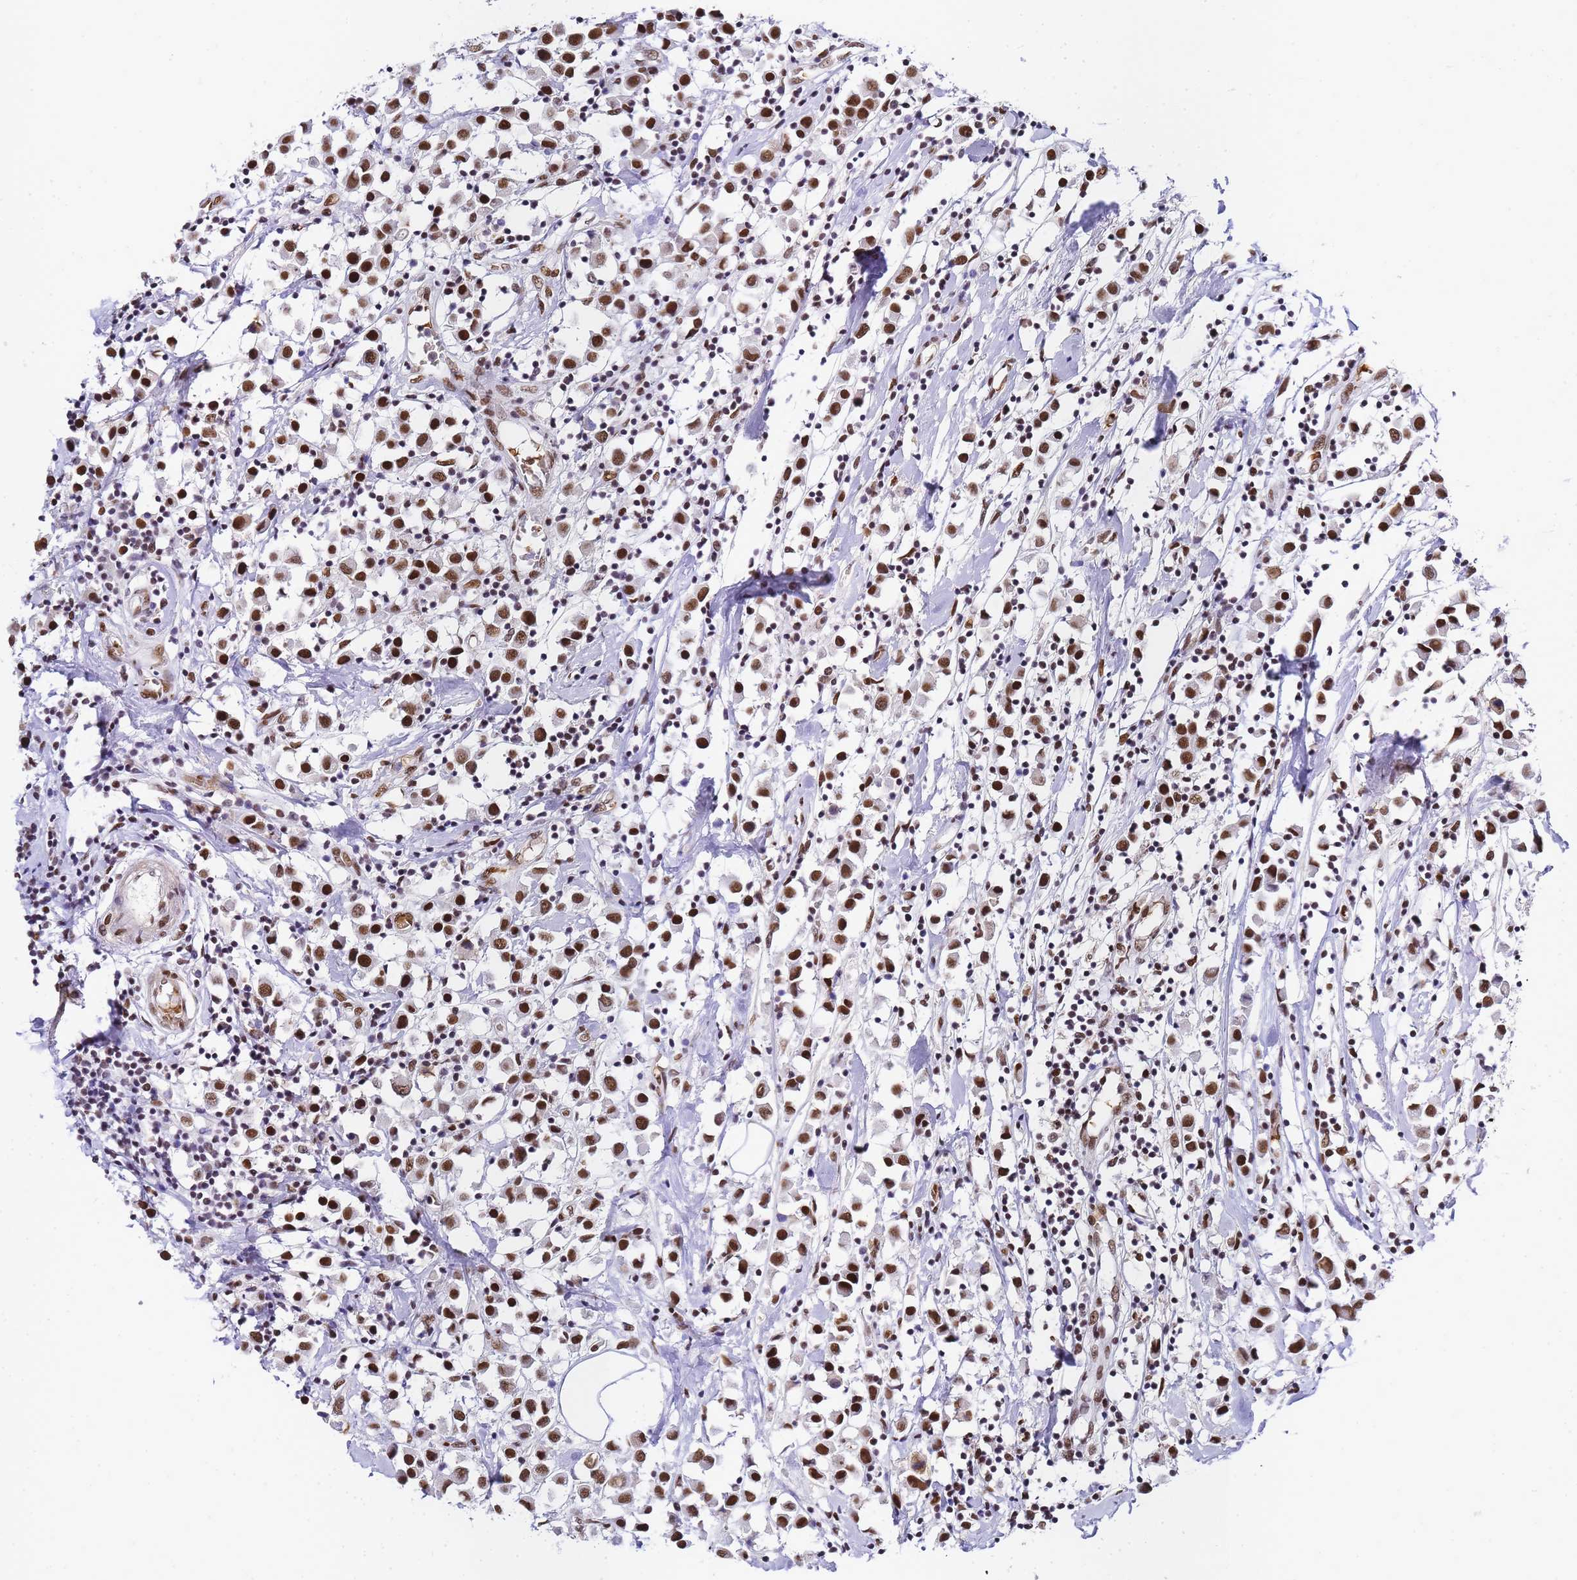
{"staining": {"intensity": "strong", "quantity": ">75%", "location": "nuclear"}, "tissue": "breast cancer", "cell_type": "Tumor cells", "image_type": "cancer", "snomed": [{"axis": "morphology", "description": "Duct carcinoma"}, {"axis": "topography", "description": "Breast"}], "caption": "High-magnification brightfield microscopy of breast invasive ductal carcinoma stained with DAB (3,3'-diaminobenzidine) (brown) and counterstained with hematoxylin (blue). tumor cells exhibit strong nuclear expression is appreciated in approximately>75% of cells.", "gene": "POLR1A", "patient": {"sex": "female", "age": 61}}